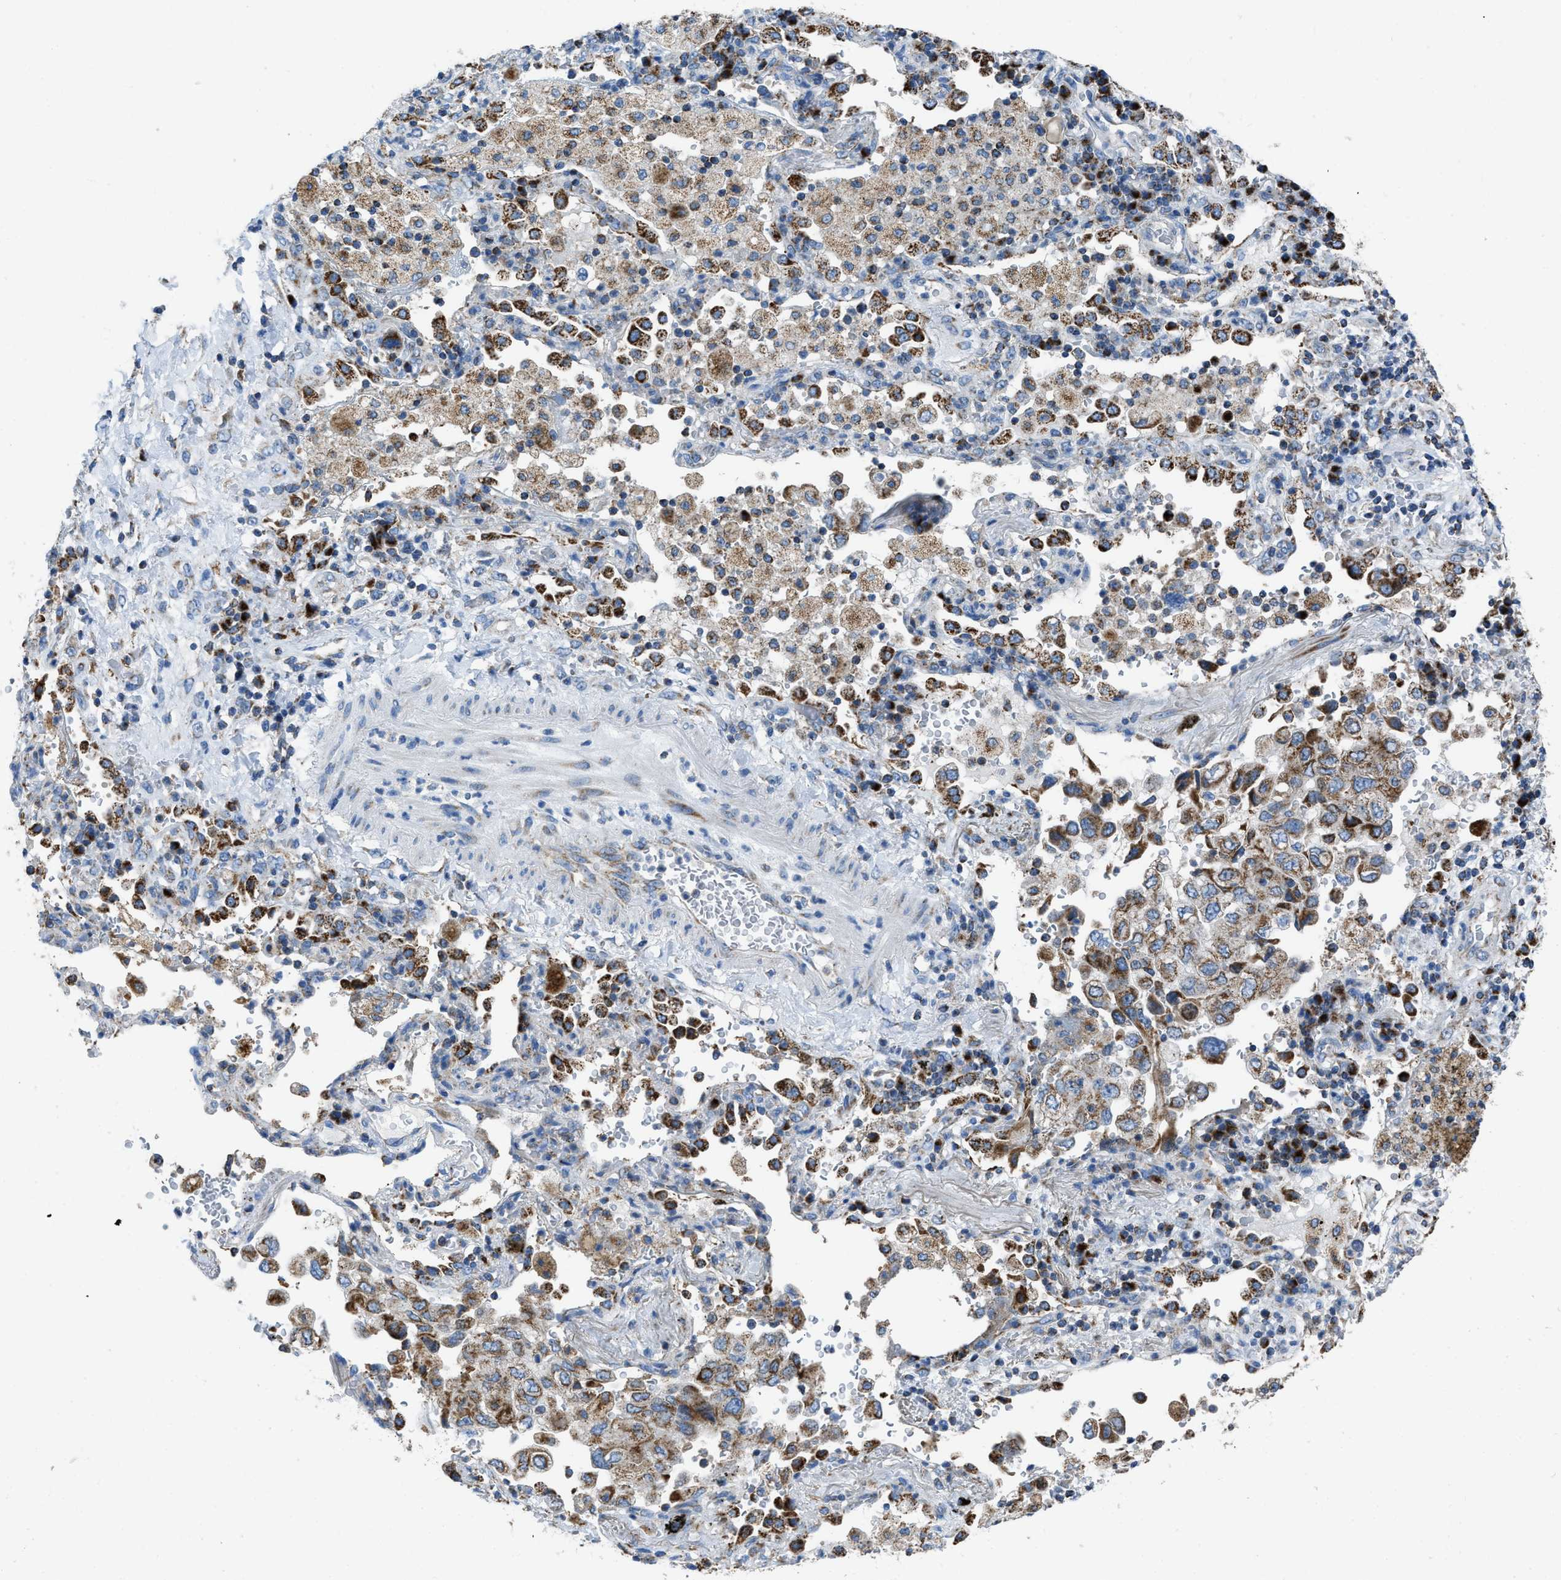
{"staining": {"intensity": "moderate", "quantity": ">75%", "location": "cytoplasmic/membranous"}, "tissue": "lung cancer", "cell_type": "Tumor cells", "image_type": "cancer", "snomed": [{"axis": "morphology", "description": "Adenocarcinoma, NOS"}, {"axis": "topography", "description": "Lung"}], "caption": "Moderate cytoplasmic/membranous staining for a protein is identified in about >75% of tumor cells of lung cancer (adenocarcinoma) using IHC.", "gene": "ETFB", "patient": {"sex": "male", "age": 64}}